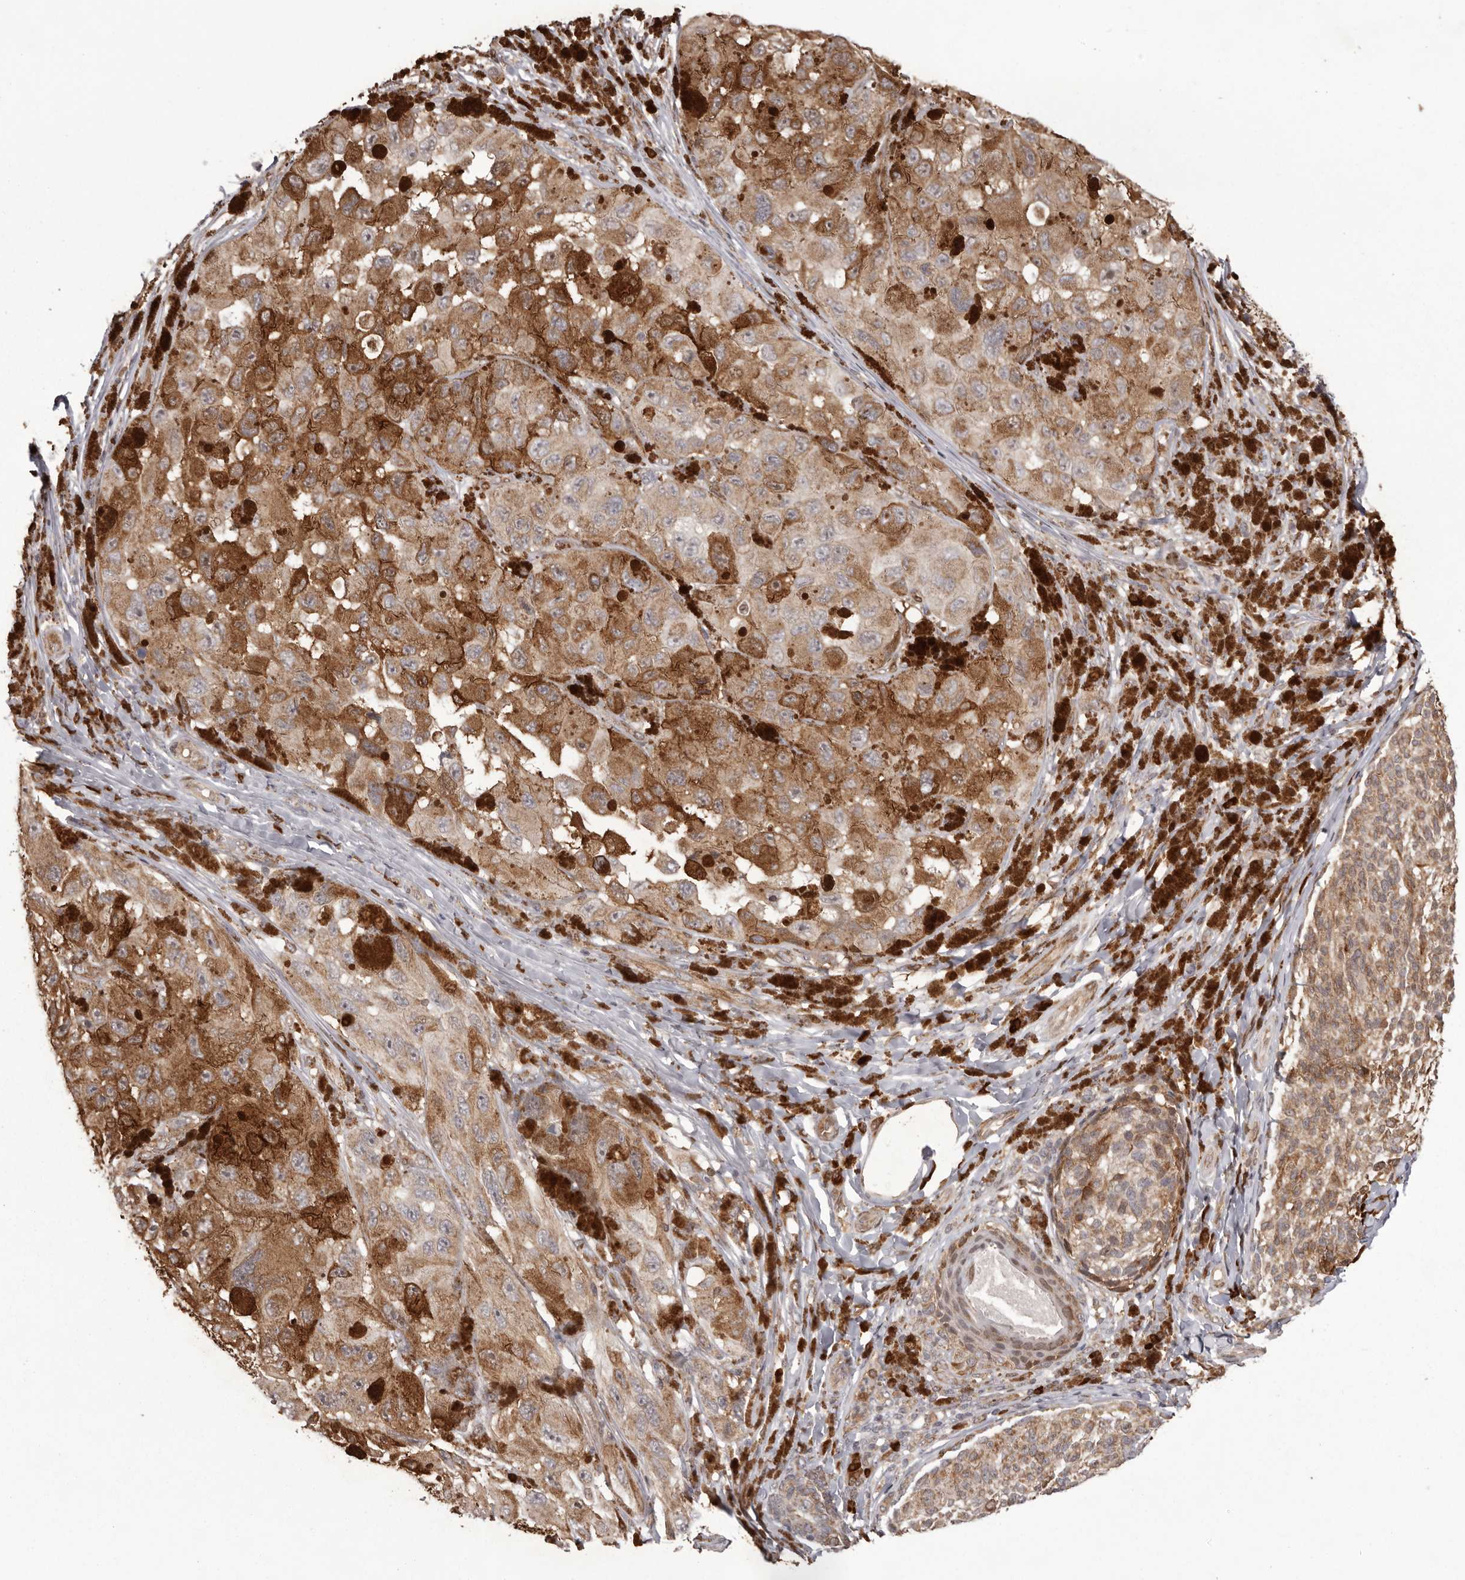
{"staining": {"intensity": "moderate", "quantity": ">75%", "location": "cytoplasmic/membranous"}, "tissue": "melanoma", "cell_type": "Tumor cells", "image_type": "cancer", "snomed": [{"axis": "morphology", "description": "Malignant melanoma, NOS"}, {"axis": "topography", "description": "Skin"}], "caption": "Moderate cytoplasmic/membranous positivity for a protein is seen in about >75% of tumor cells of melanoma using immunohistochemistry.", "gene": "GFOD1", "patient": {"sex": "female", "age": 73}}